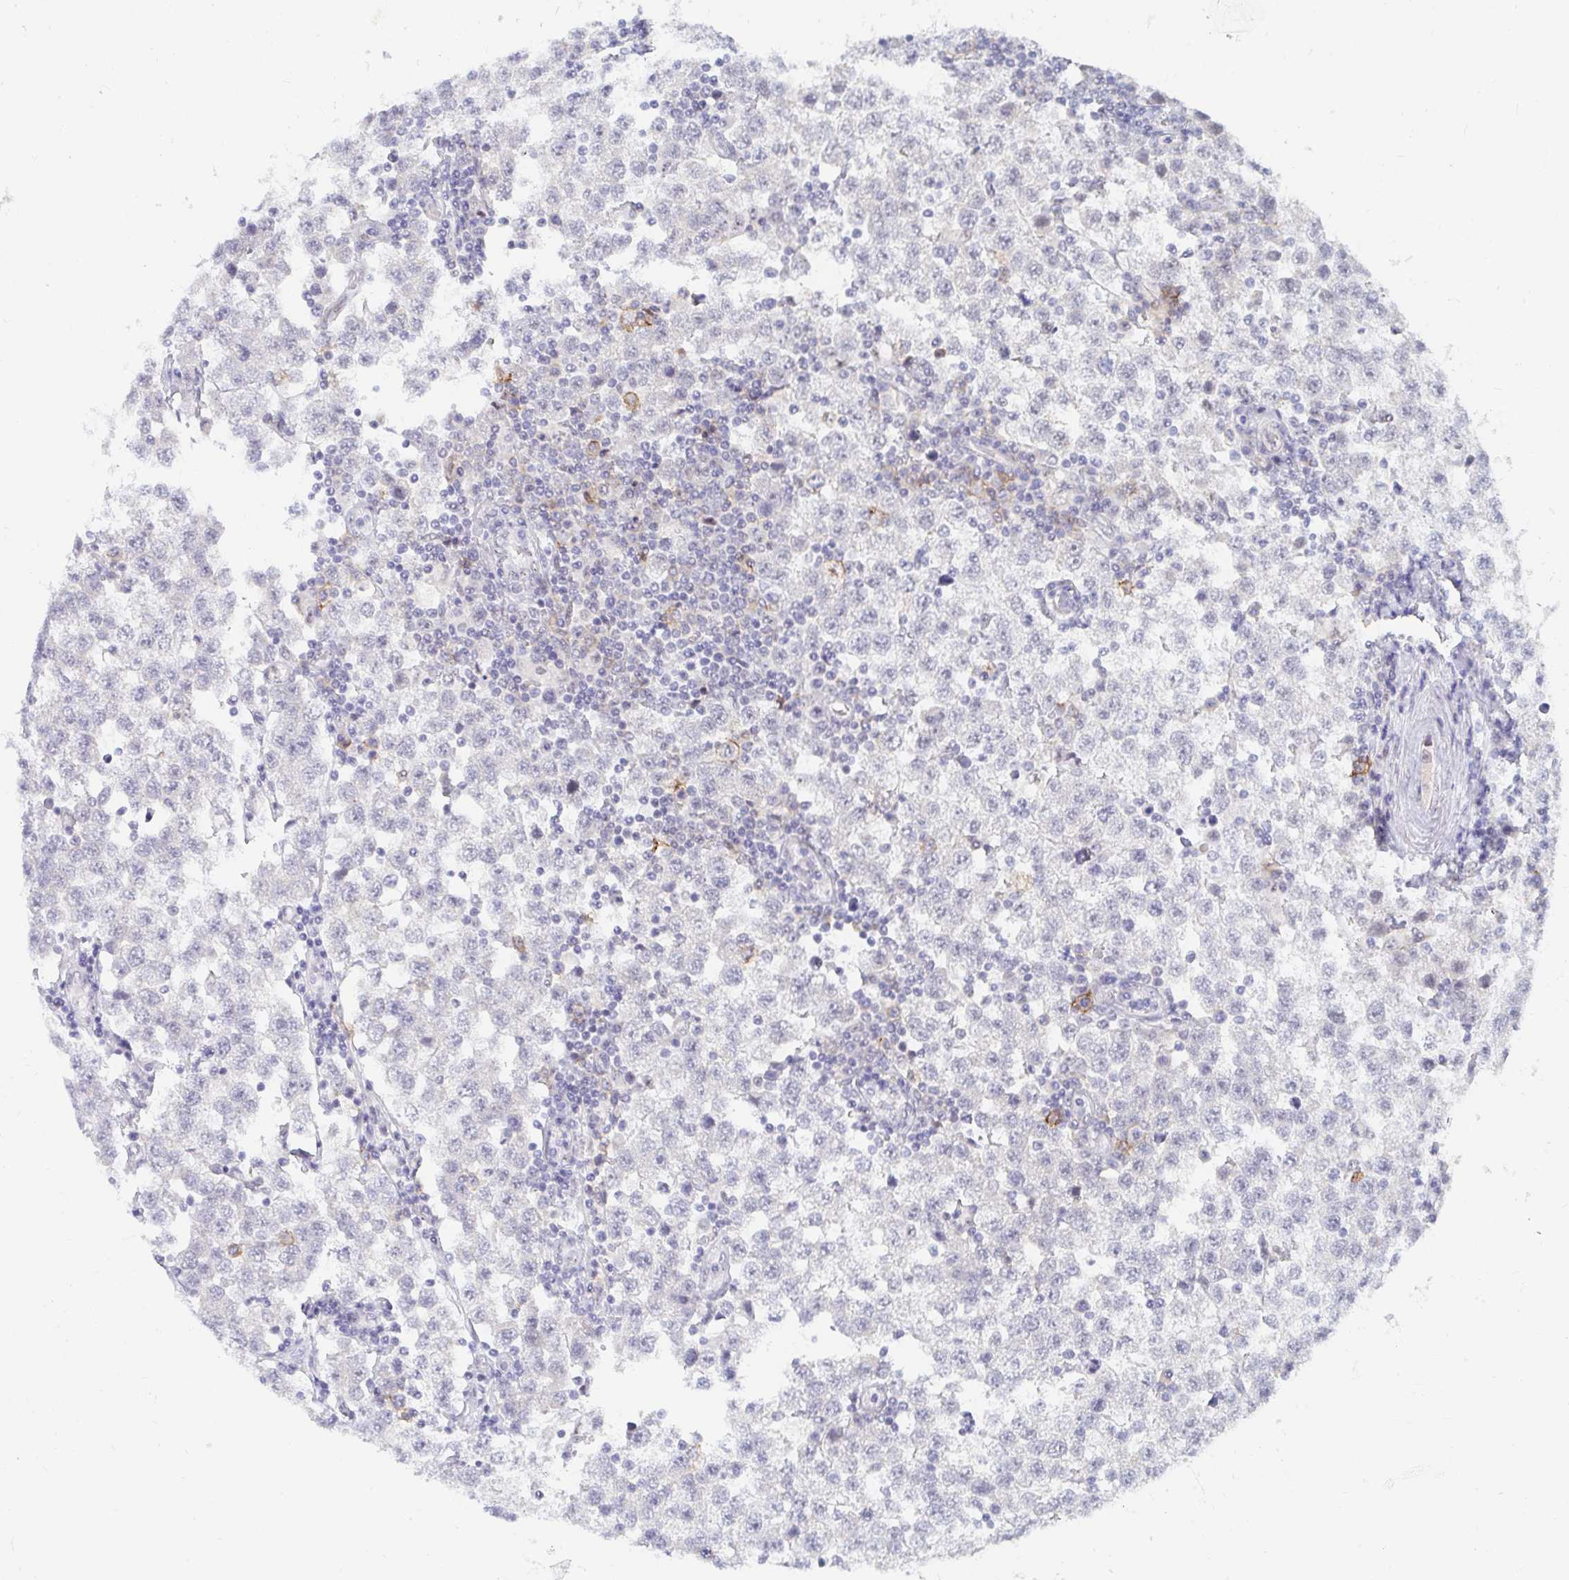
{"staining": {"intensity": "negative", "quantity": "none", "location": "none"}, "tissue": "testis cancer", "cell_type": "Tumor cells", "image_type": "cancer", "snomed": [{"axis": "morphology", "description": "Seminoma, NOS"}, {"axis": "topography", "description": "Testis"}], "caption": "Immunohistochemistry (IHC) of human testis seminoma reveals no positivity in tumor cells.", "gene": "COL28A1", "patient": {"sex": "male", "age": 34}}